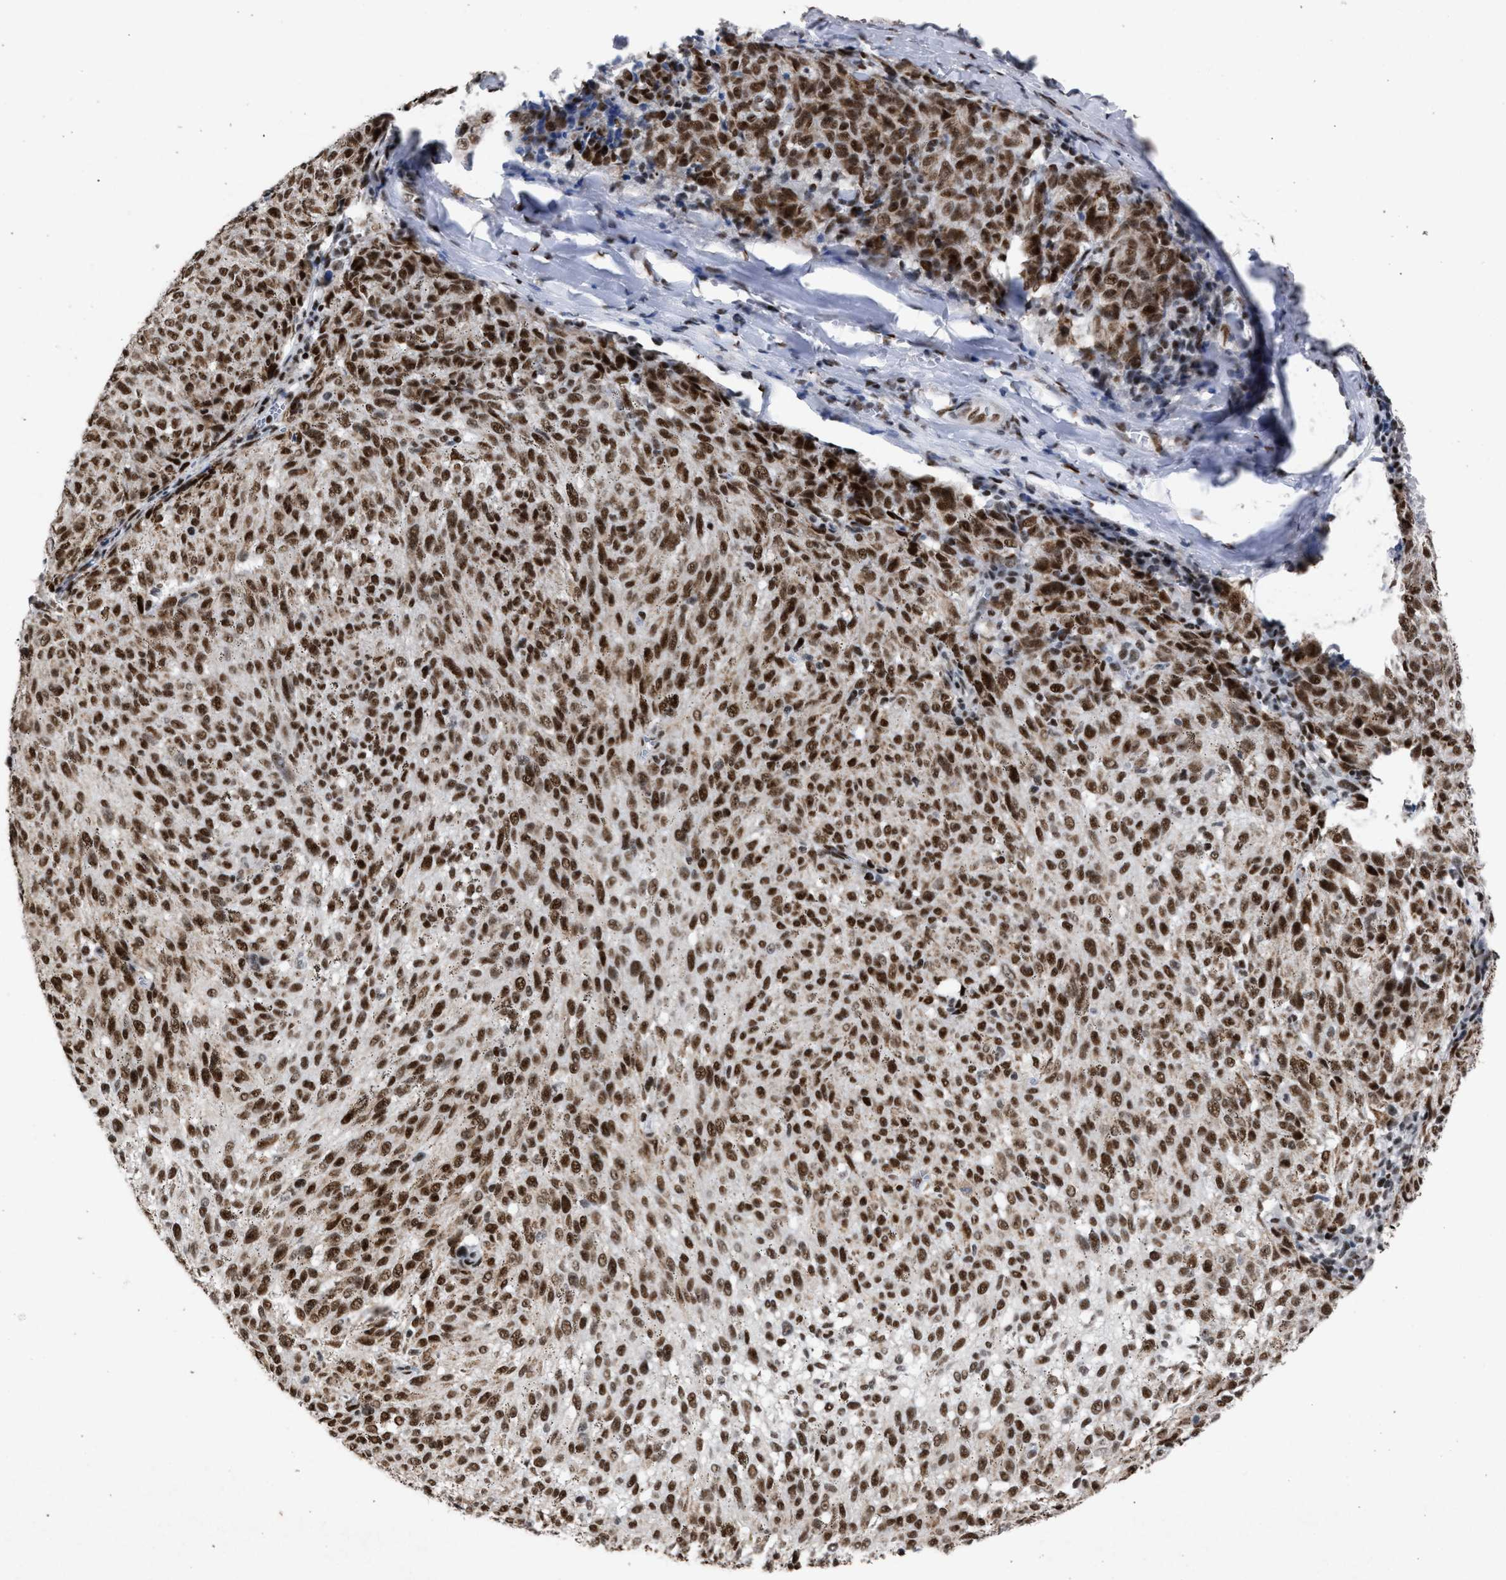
{"staining": {"intensity": "moderate", "quantity": ">75%", "location": "nuclear"}, "tissue": "melanoma", "cell_type": "Tumor cells", "image_type": "cancer", "snomed": [{"axis": "morphology", "description": "Malignant melanoma, NOS"}, {"axis": "topography", "description": "Skin"}], "caption": "Malignant melanoma stained for a protein (brown) displays moderate nuclear positive positivity in approximately >75% of tumor cells.", "gene": "TP53BP1", "patient": {"sex": "female", "age": 72}}